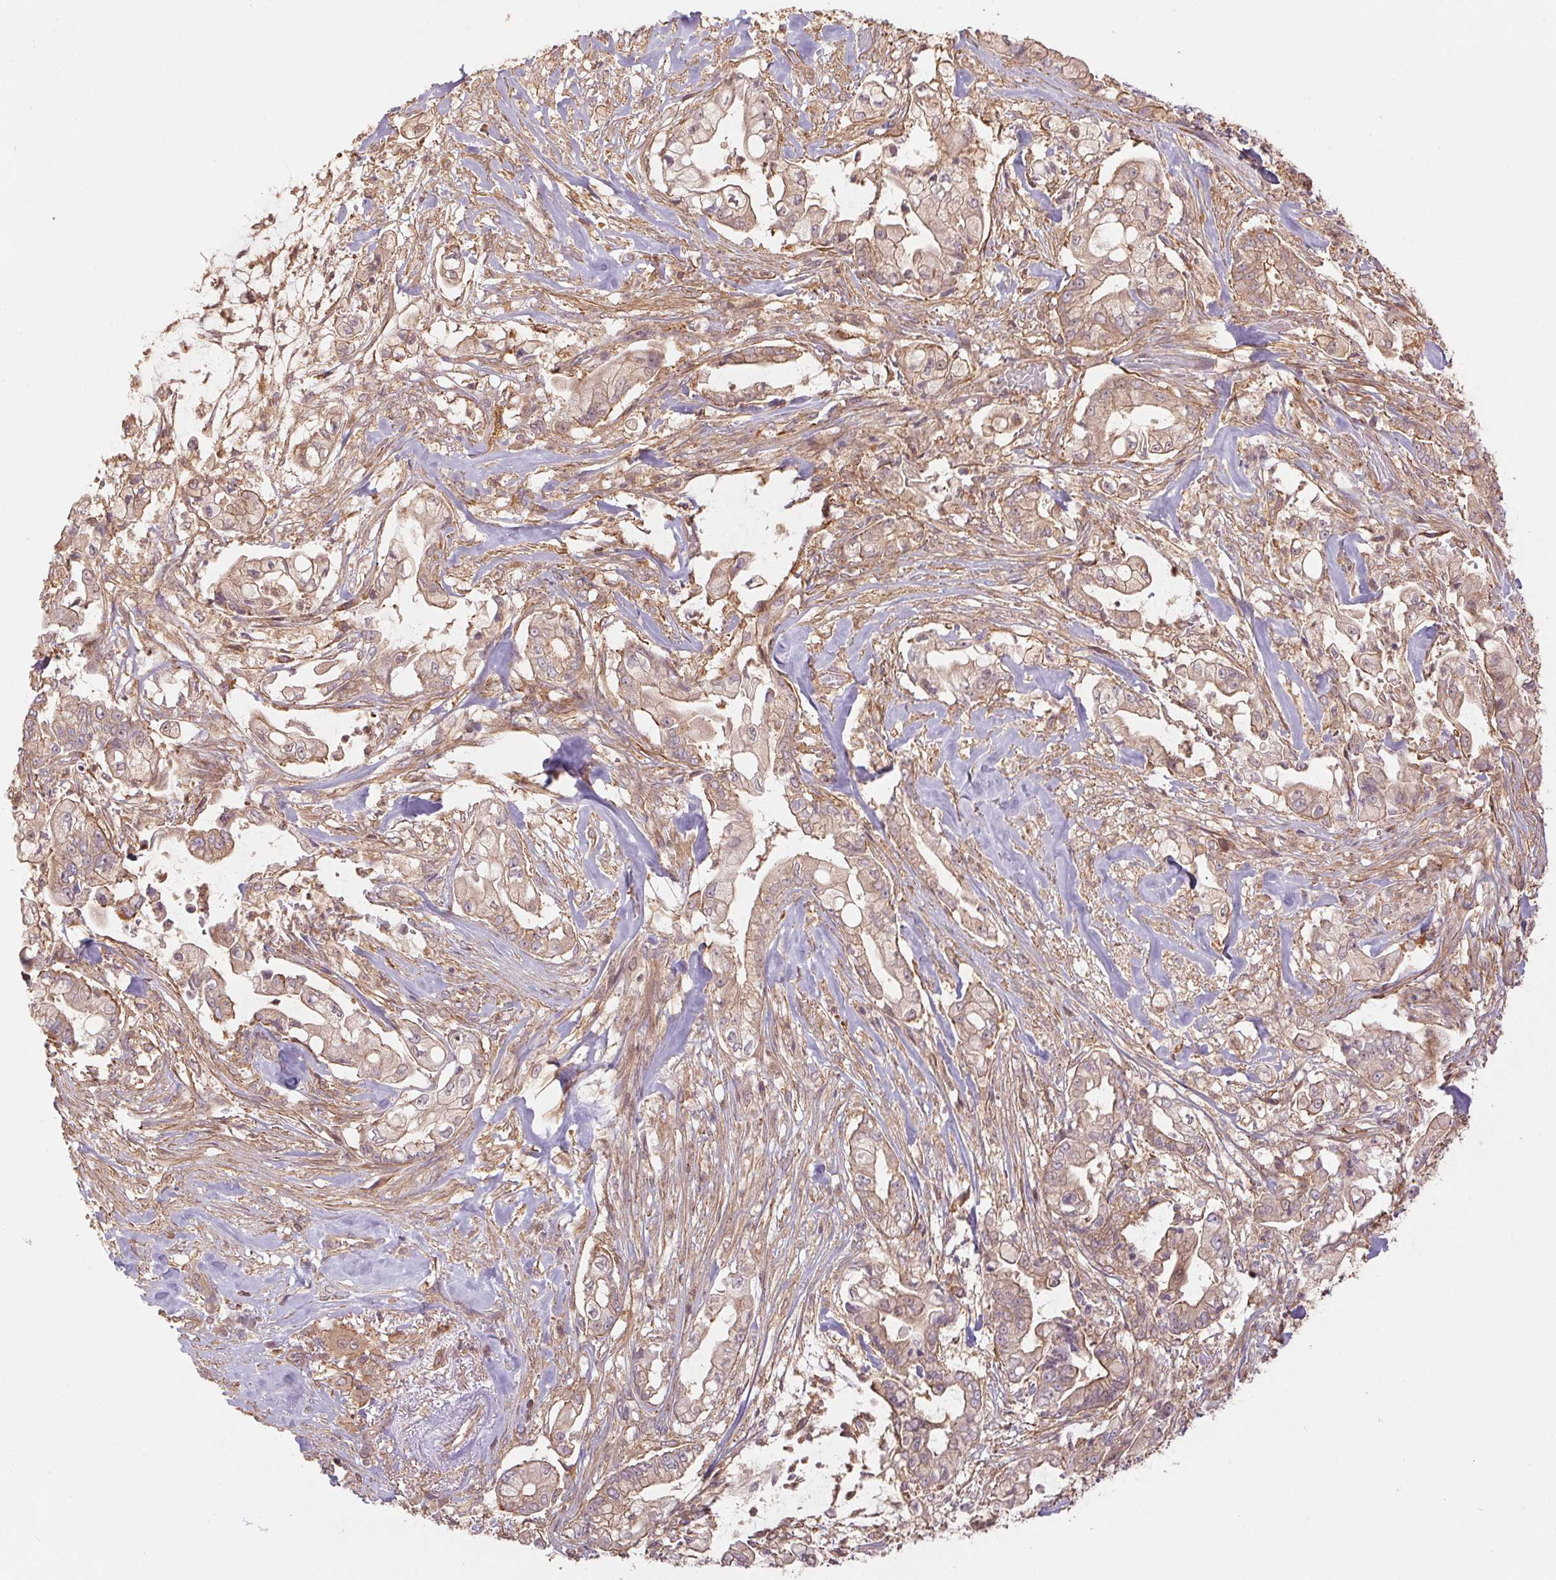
{"staining": {"intensity": "moderate", "quantity": "25%-75%", "location": "cytoplasmic/membranous"}, "tissue": "pancreatic cancer", "cell_type": "Tumor cells", "image_type": "cancer", "snomed": [{"axis": "morphology", "description": "Adenocarcinoma, NOS"}, {"axis": "topography", "description": "Pancreas"}], "caption": "Tumor cells display medium levels of moderate cytoplasmic/membranous expression in about 25%-75% of cells in human pancreatic cancer (adenocarcinoma).", "gene": "TUBA3D", "patient": {"sex": "female", "age": 69}}